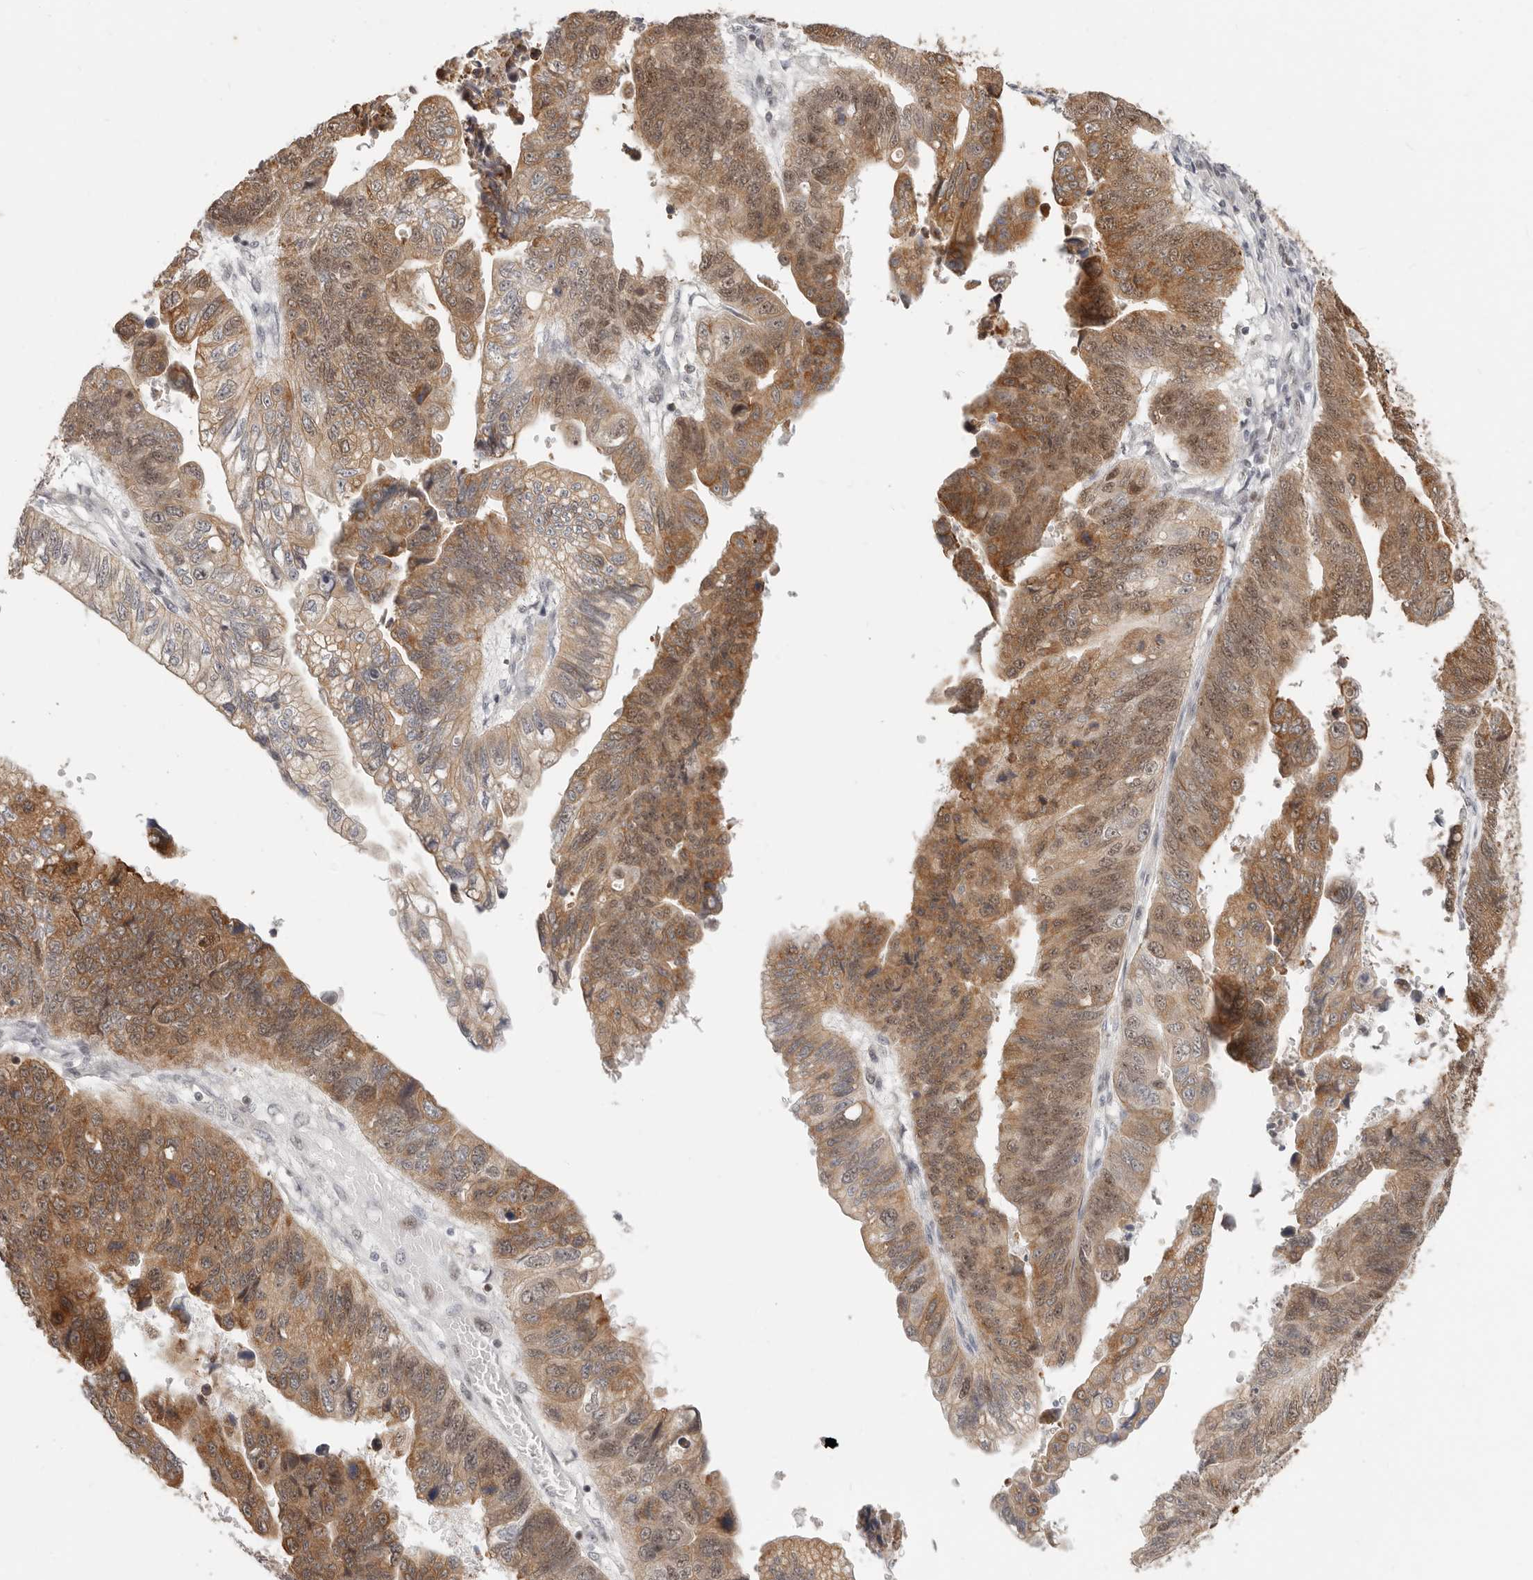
{"staining": {"intensity": "moderate", "quantity": ">75%", "location": "cytoplasmic/membranous,nuclear"}, "tissue": "stomach cancer", "cell_type": "Tumor cells", "image_type": "cancer", "snomed": [{"axis": "morphology", "description": "Adenocarcinoma, NOS"}, {"axis": "topography", "description": "Stomach"}], "caption": "IHC (DAB (3,3'-diaminobenzidine)) staining of human stomach adenocarcinoma reveals moderate cytoplasmic/membranous and nuclear protein staining in about >75% of tumor cells.", "gene": "RFC2", "patient": {"sex": "male", "age": 59}}